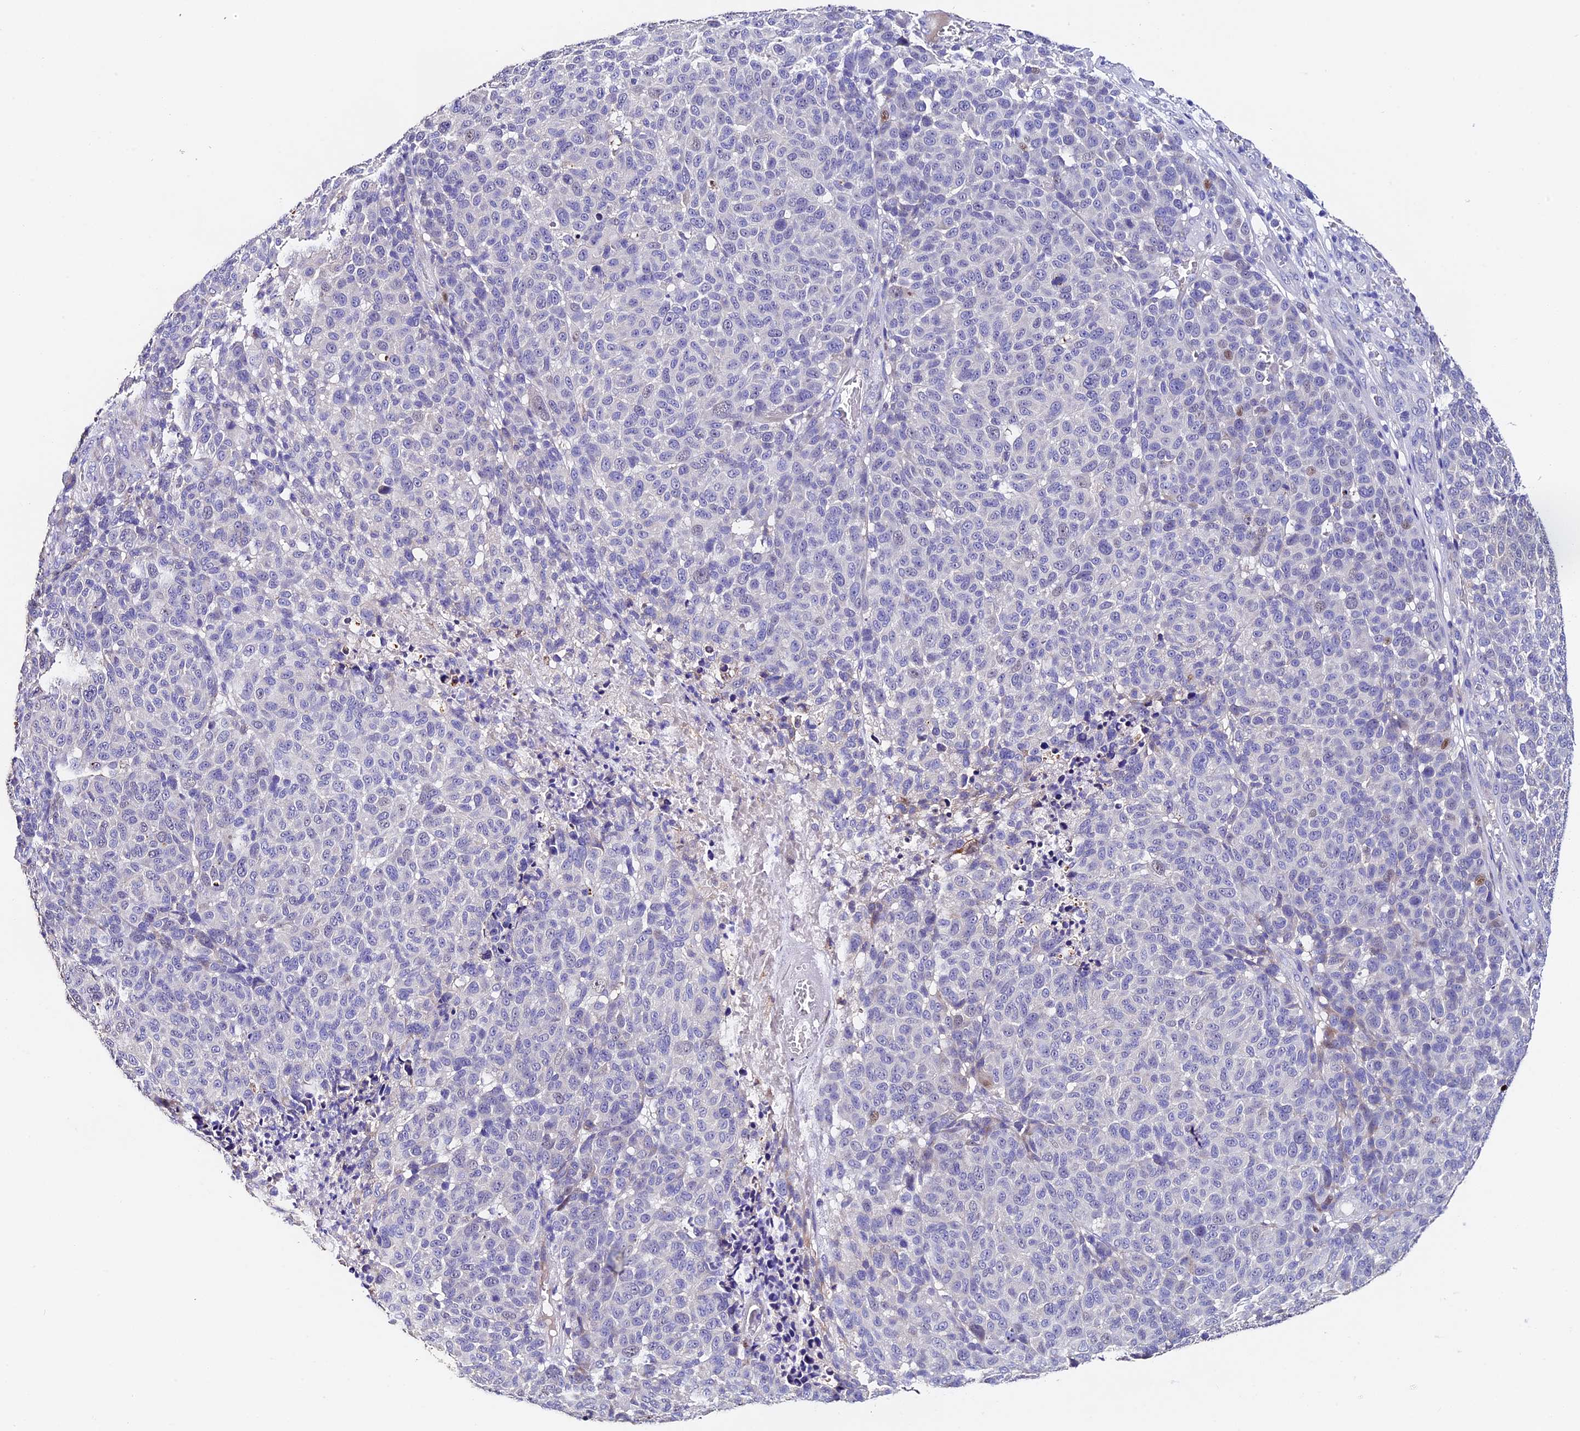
{"staining": {"intensity": "negative", "quantity": "none", "location": "none"}, "tissue": "melanoma", "cell_type": "Tumor cells", "image_type": "cancer", "snomed": [{"axis": "morphology", "description": "Malignant melanoma, NOS"}, {"axis": "topography", "description": "Skin"}], "caption": "High magnification brightfield microscopy of melanoma stained with DAB (3,3'-diaminobenzidine) (brown) and counterstained with hematoxylin (blue): tumor cells show no significant expression.", "gene": "FBXW9", "patient": {"sex": "male", "age": 49}}